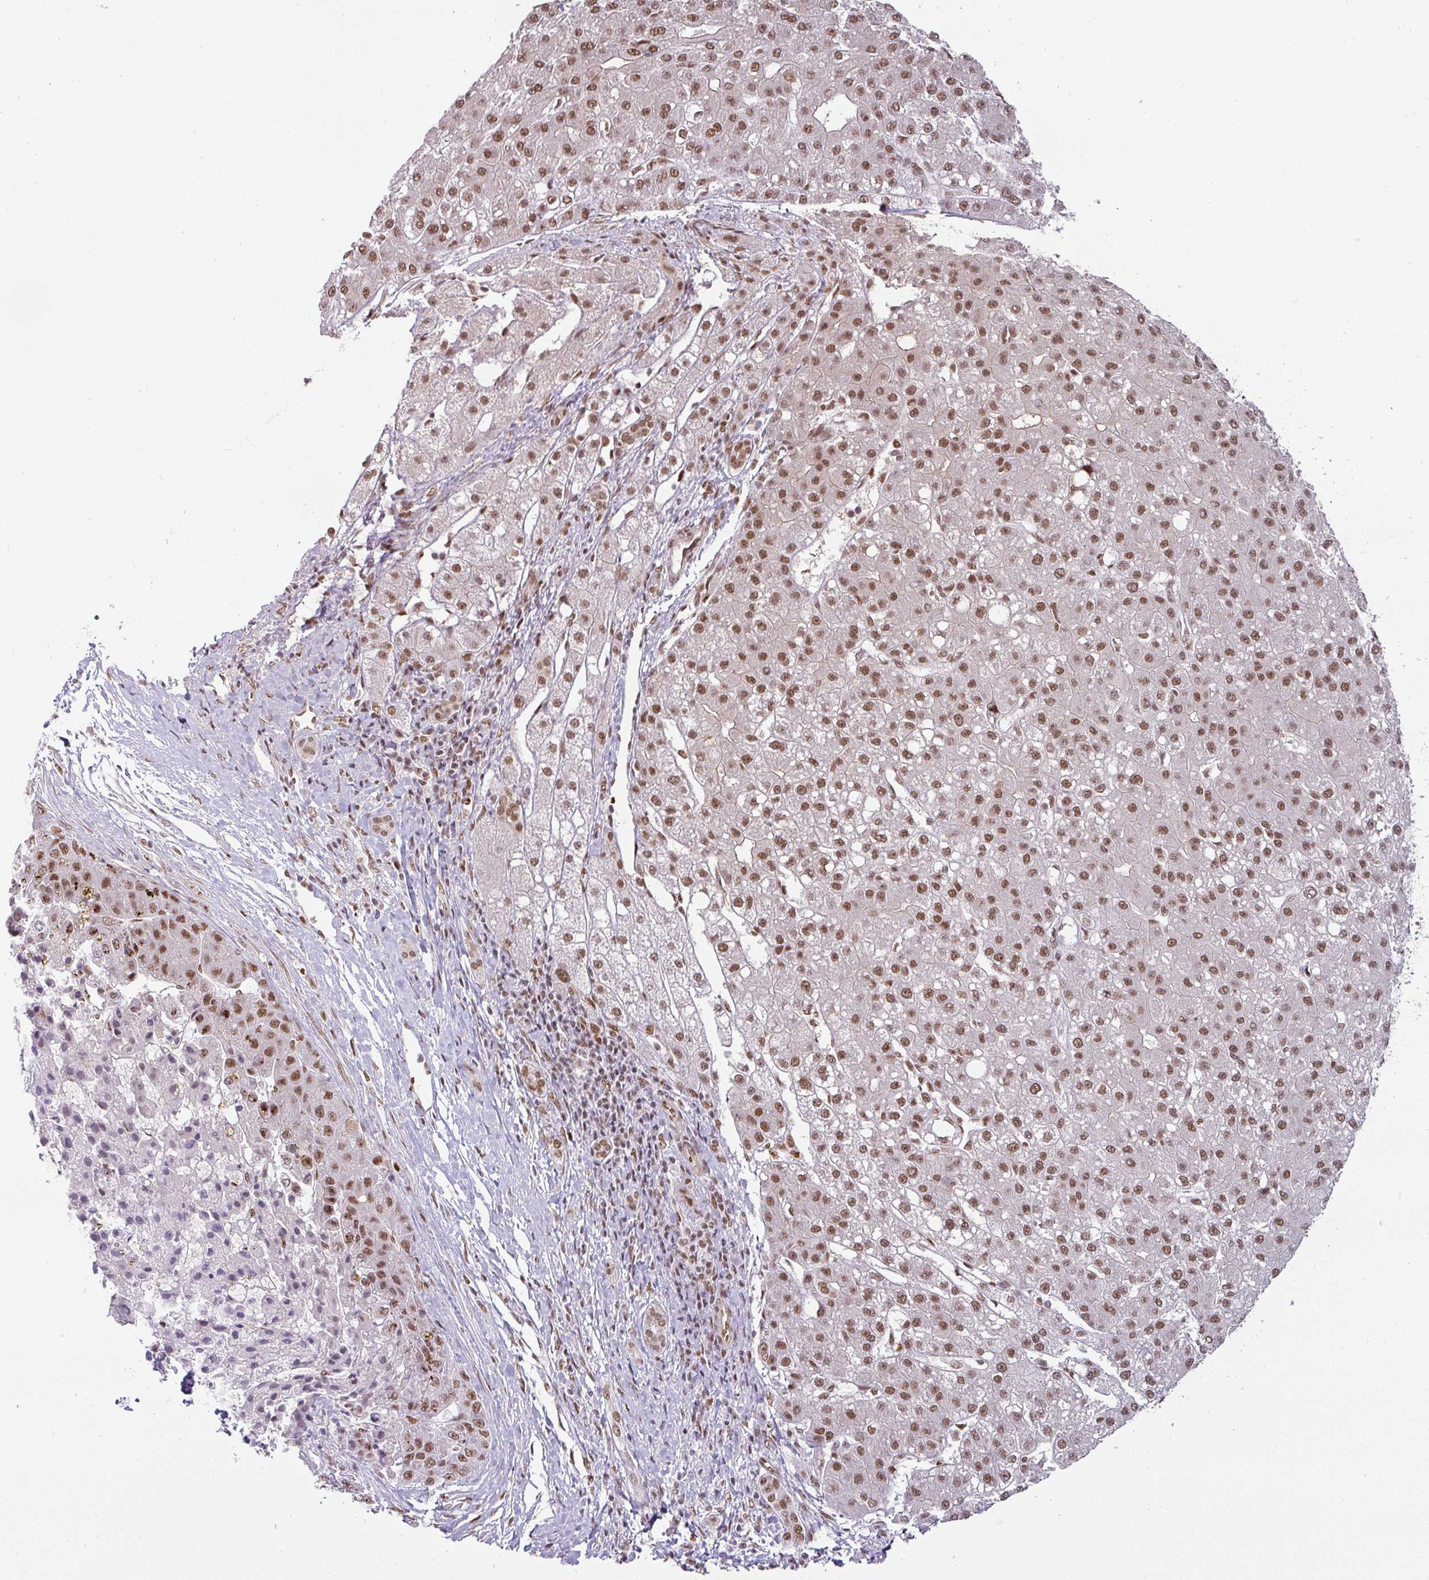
{"staining": {"intensity": "moderate", "quantity": ">75%", "location": "nuclear"}, "tissue": "liver cancer", "cell_type": "Tumor cells", "image_type": "cancer", "snomed": [{"axis": "morphology", "description": "Carcinoma, Hepatocellular, NOS"}, {"axis": "topography", "description": "Liver"}], "caption": "Liver hepatocellular carcinoma tissue exhibits moderate nuclear positivity in approximately >75% of tumor cells", "gene": "NCOA5", "patient": {"sex": "male", "age": 67}}